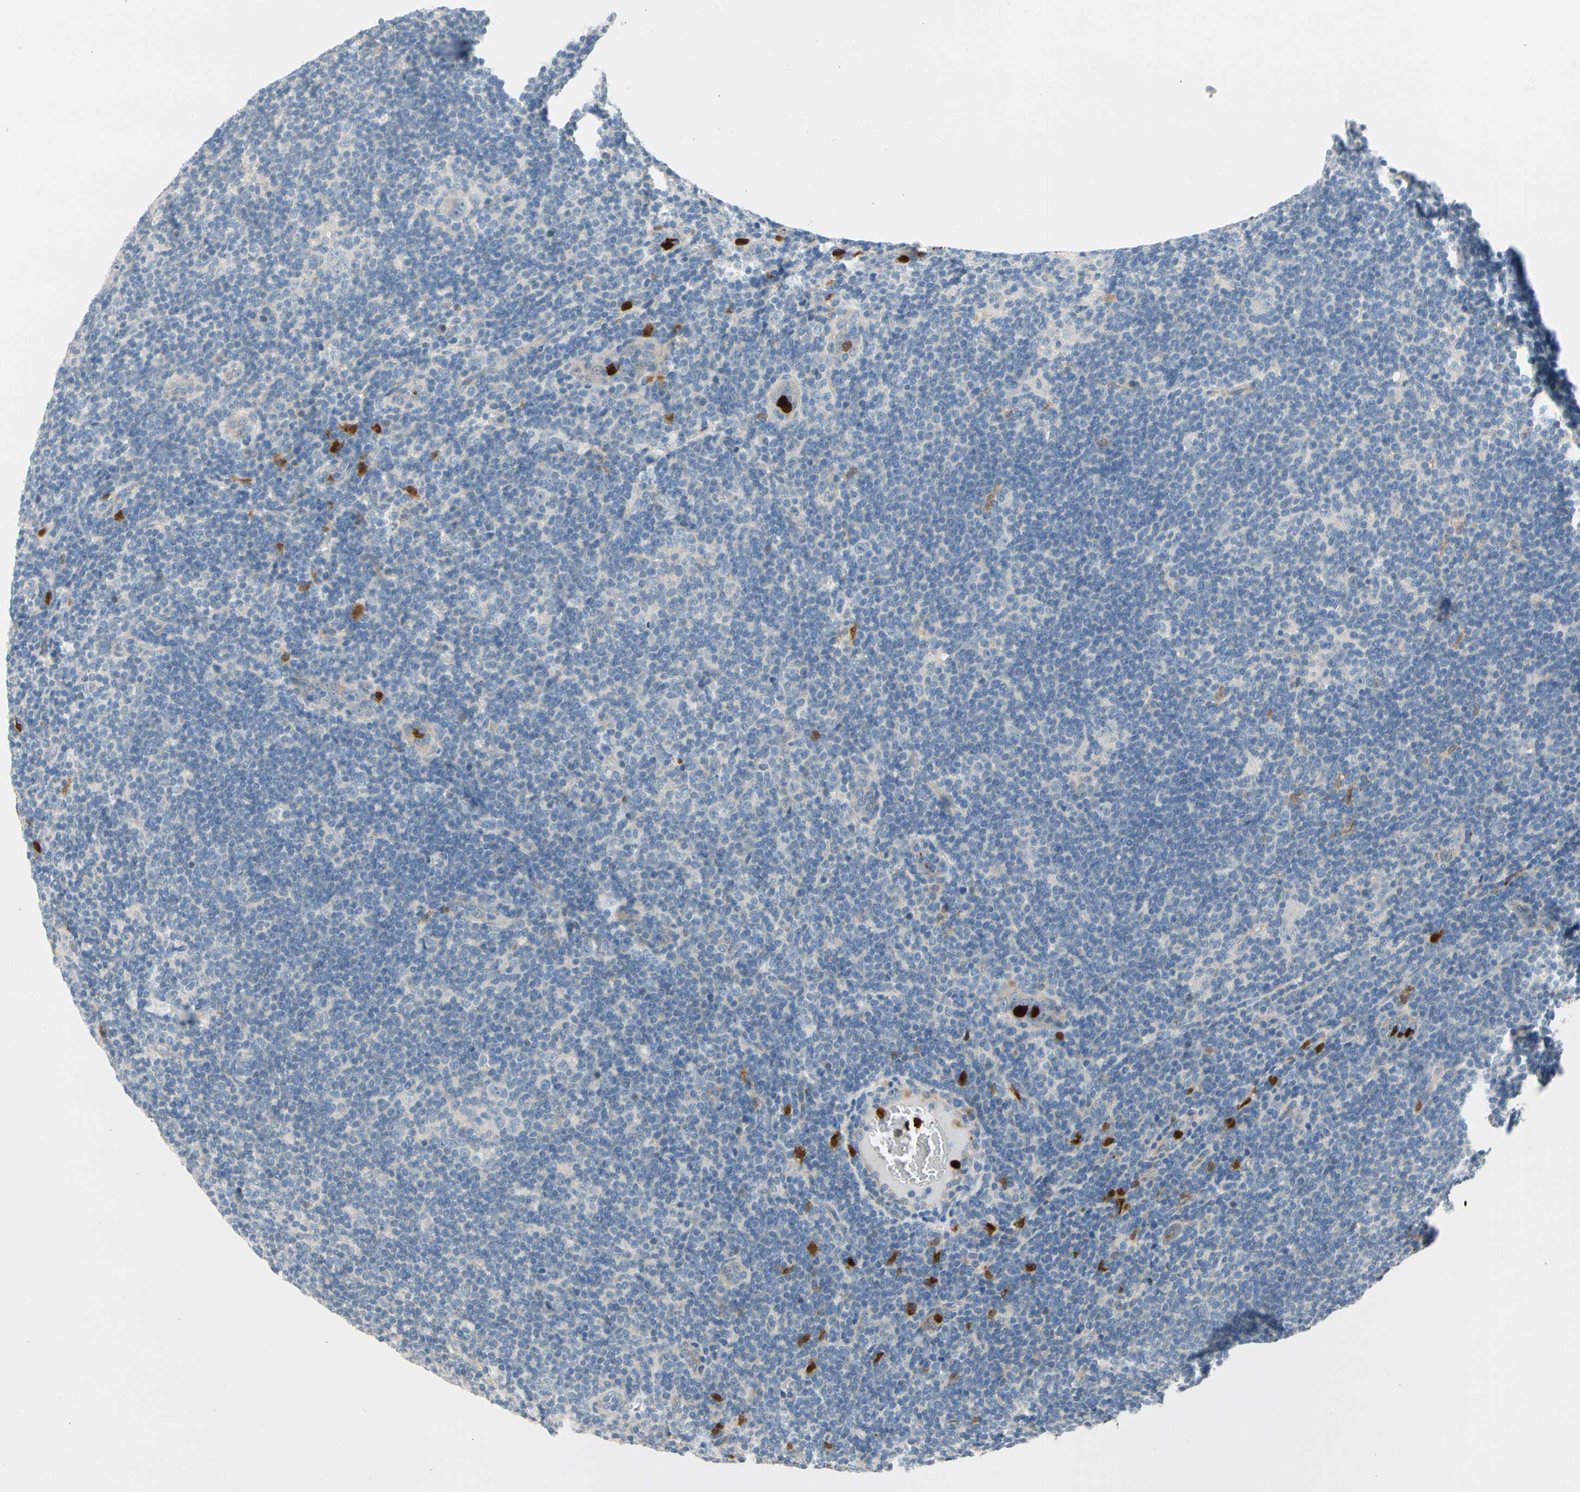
{"staining": {"intensity": "negative", "quantity": "none", "location": "none"}, "tissue": "lymphoma", "cell_type": "Tumor cells", "image_type": "cancer", "snomed": [{"axis": "morphology", "description": "Hodgkin's disease, NOS"}, {"axis": "topography", "description": "Lymph node"}], "caption": "Tumor cells show no significant positivity in Hodgkin's disease.", "gene": "TRAF5", "patient": {"sex": "female", "age": 57}}